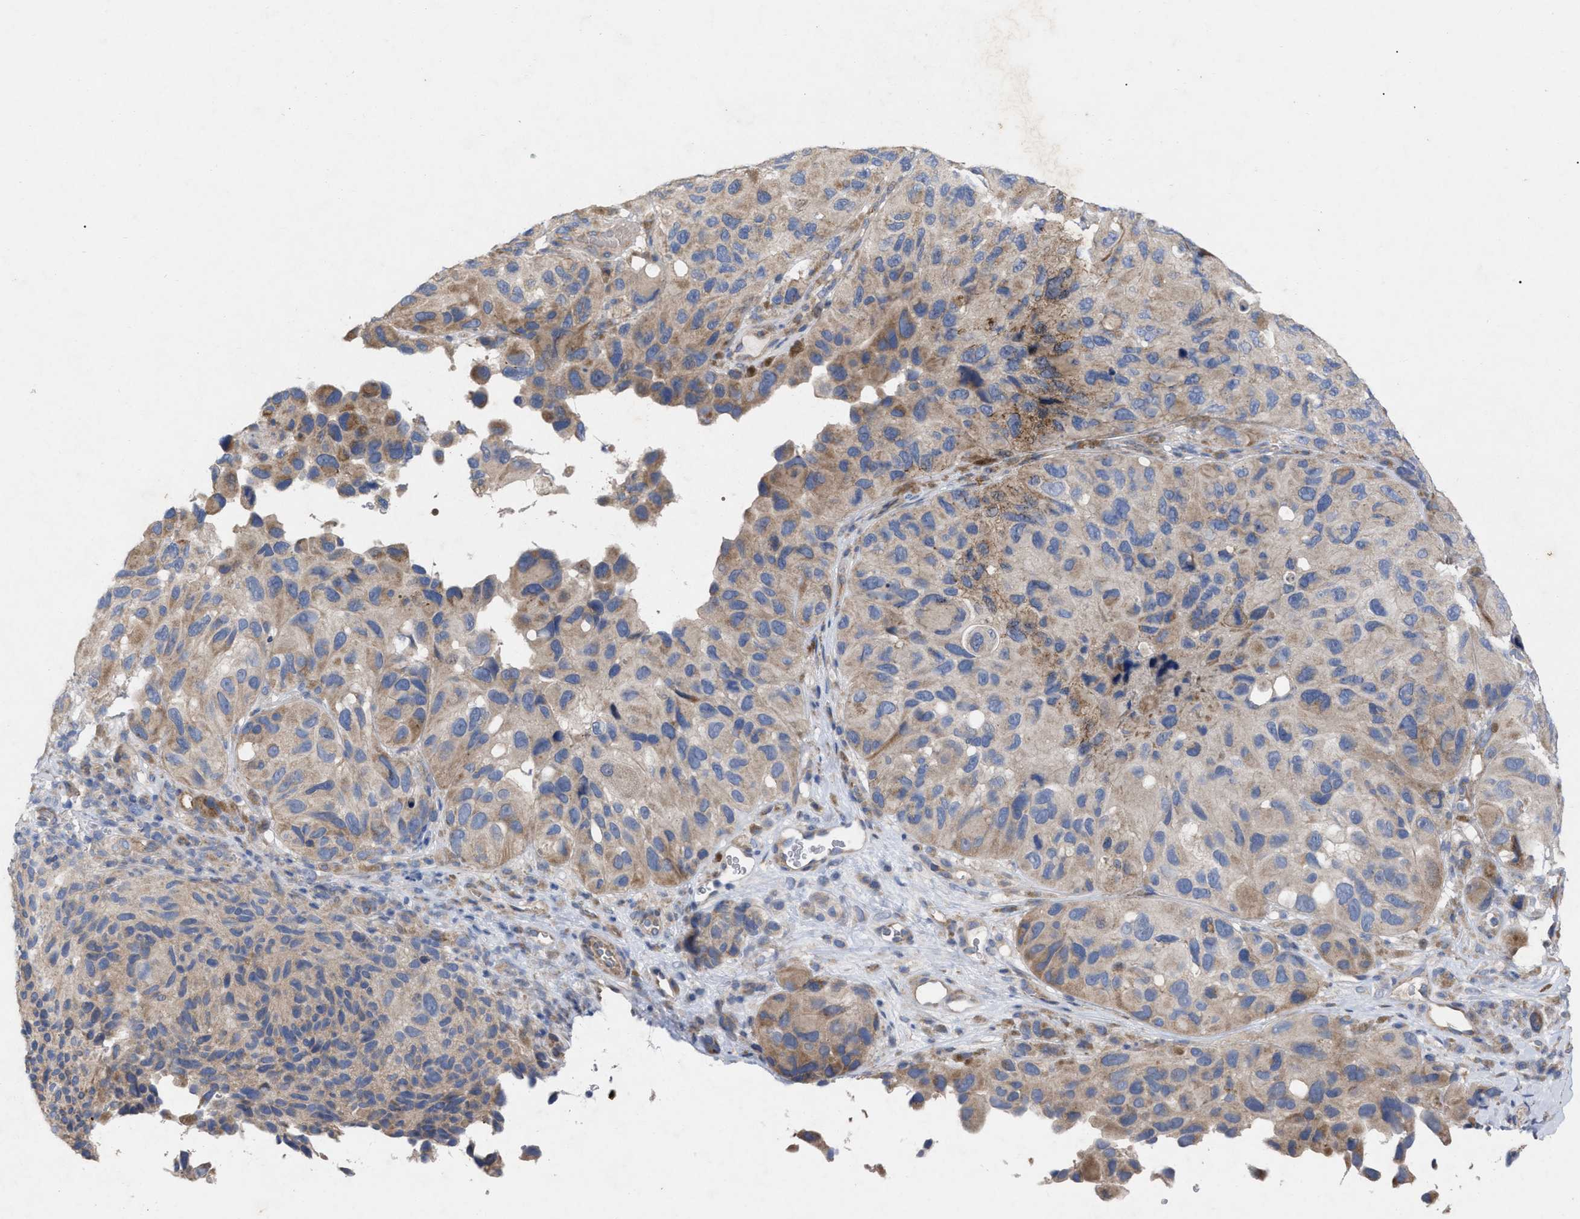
{"staining": {"intensity": "moderate", "quantity": "<25%", "location": "cytoplasmic/membranous"}, "tissue": "melanoma", "cell_type": "Tumor cells", "image_type": "cancer", "snomed": [{"axis": "morphology", "description": "Malignant melanoma, NOS"}, {"axis": "topography", "description": "Skin"}], "caption": "Immunohistochemistry (IHC) (DAB (3,3'-diaminobenzidine)) staining of melanoma reveals moderate cytoplasmic/membranous protein staining in about <25% of tumor cells. (IHC, brightfield microscopy, high magnification).", "gene": "VIP", "patient": {"sex": "female", "age": 73}}